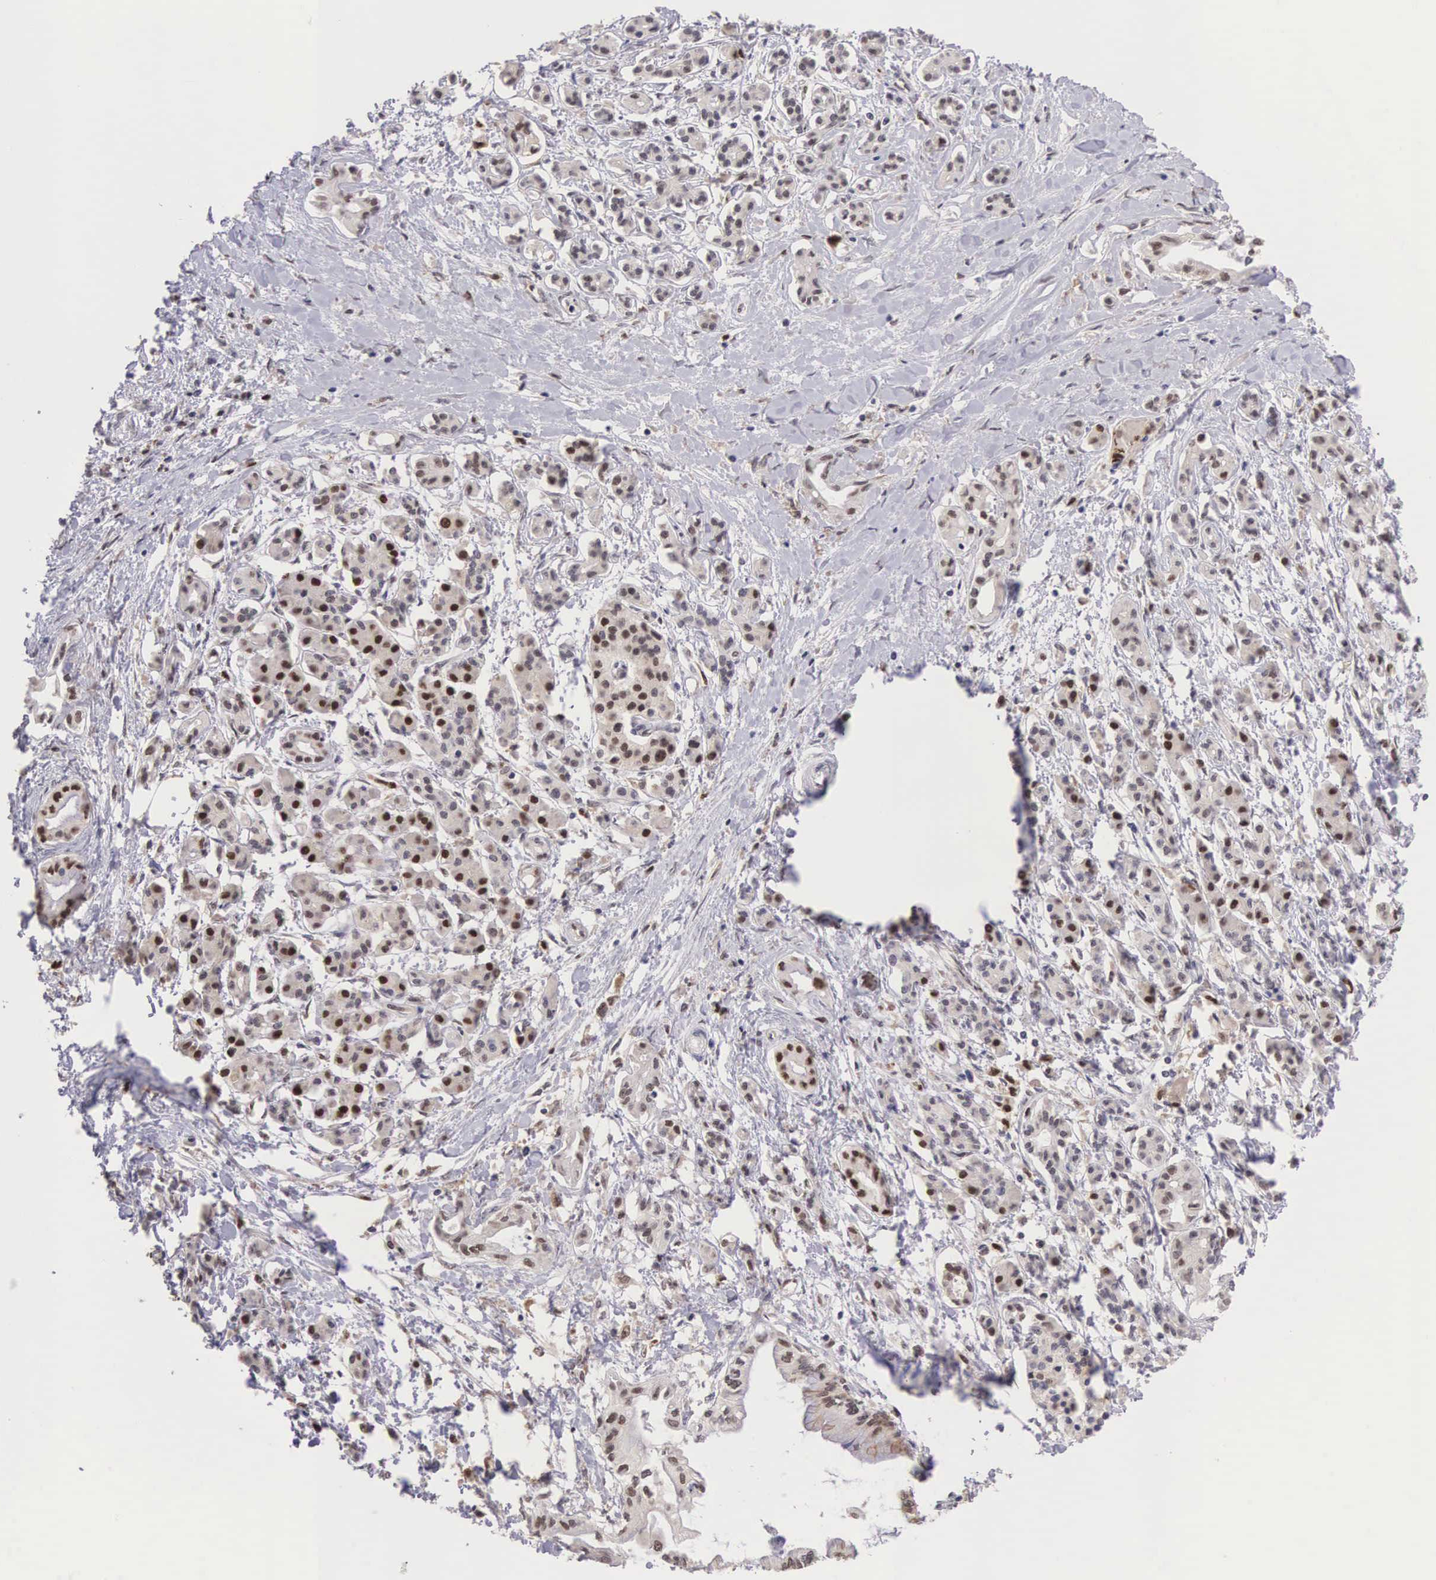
{"staining": {"intensity": "moderate", "quantity": ">75%", "location": "nuclear"}, "tissue": "pancreatic cancer", "cell_type": "Tumor cells", "image_type": "cancer", "snomed": [{"axis": "morphology", "description": "Adenocarcinoma, NOS"}, {"axis": "topography", "description": "Pancreas"}], "caption": "DAB immunohistochemical staining of pancreatic cancer exhibits moderate nuclear protein staining in approximately >75% of tumor cells.", "gene": "GRK3", "patient": {"sex": "female", "age": 64}}